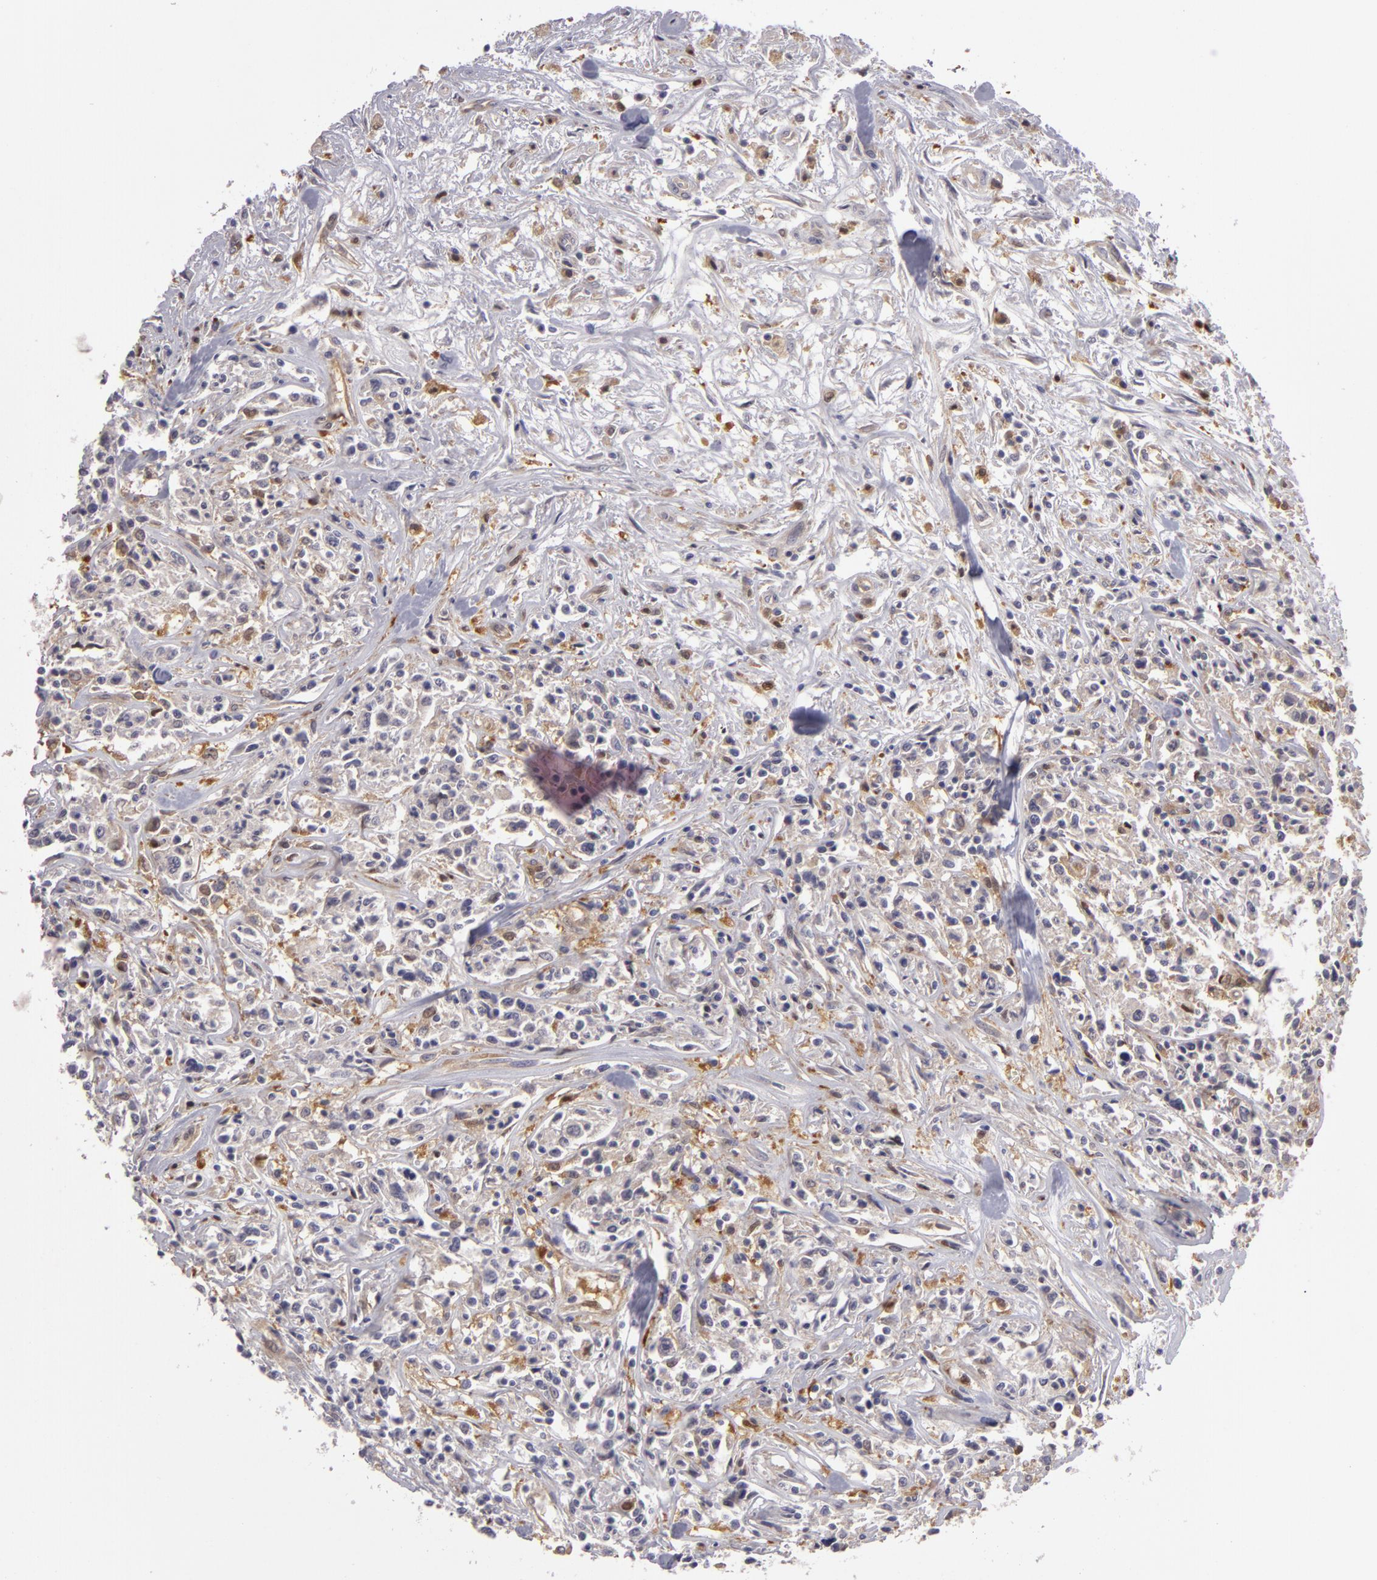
{"staining": {"intensity": "negative", "quantity": "none", "location": "none"}, "tissue": "lymphoma", "cell_type": "Tumor cells", "image_type": "cancer", "snomed": [{"axis": "morphology", "description": "Malignant lymphoma, non-Hodgkin's type, Low grade"}, {"axis": "topography", "description": "Small intestine"}], "caption": "Lymphoma stained for a protein using immunohistochemistry (IHC) displays no staining tumor cells.", "gene": "ZNF229", "patient": {"sex": "female", "age": 59}}